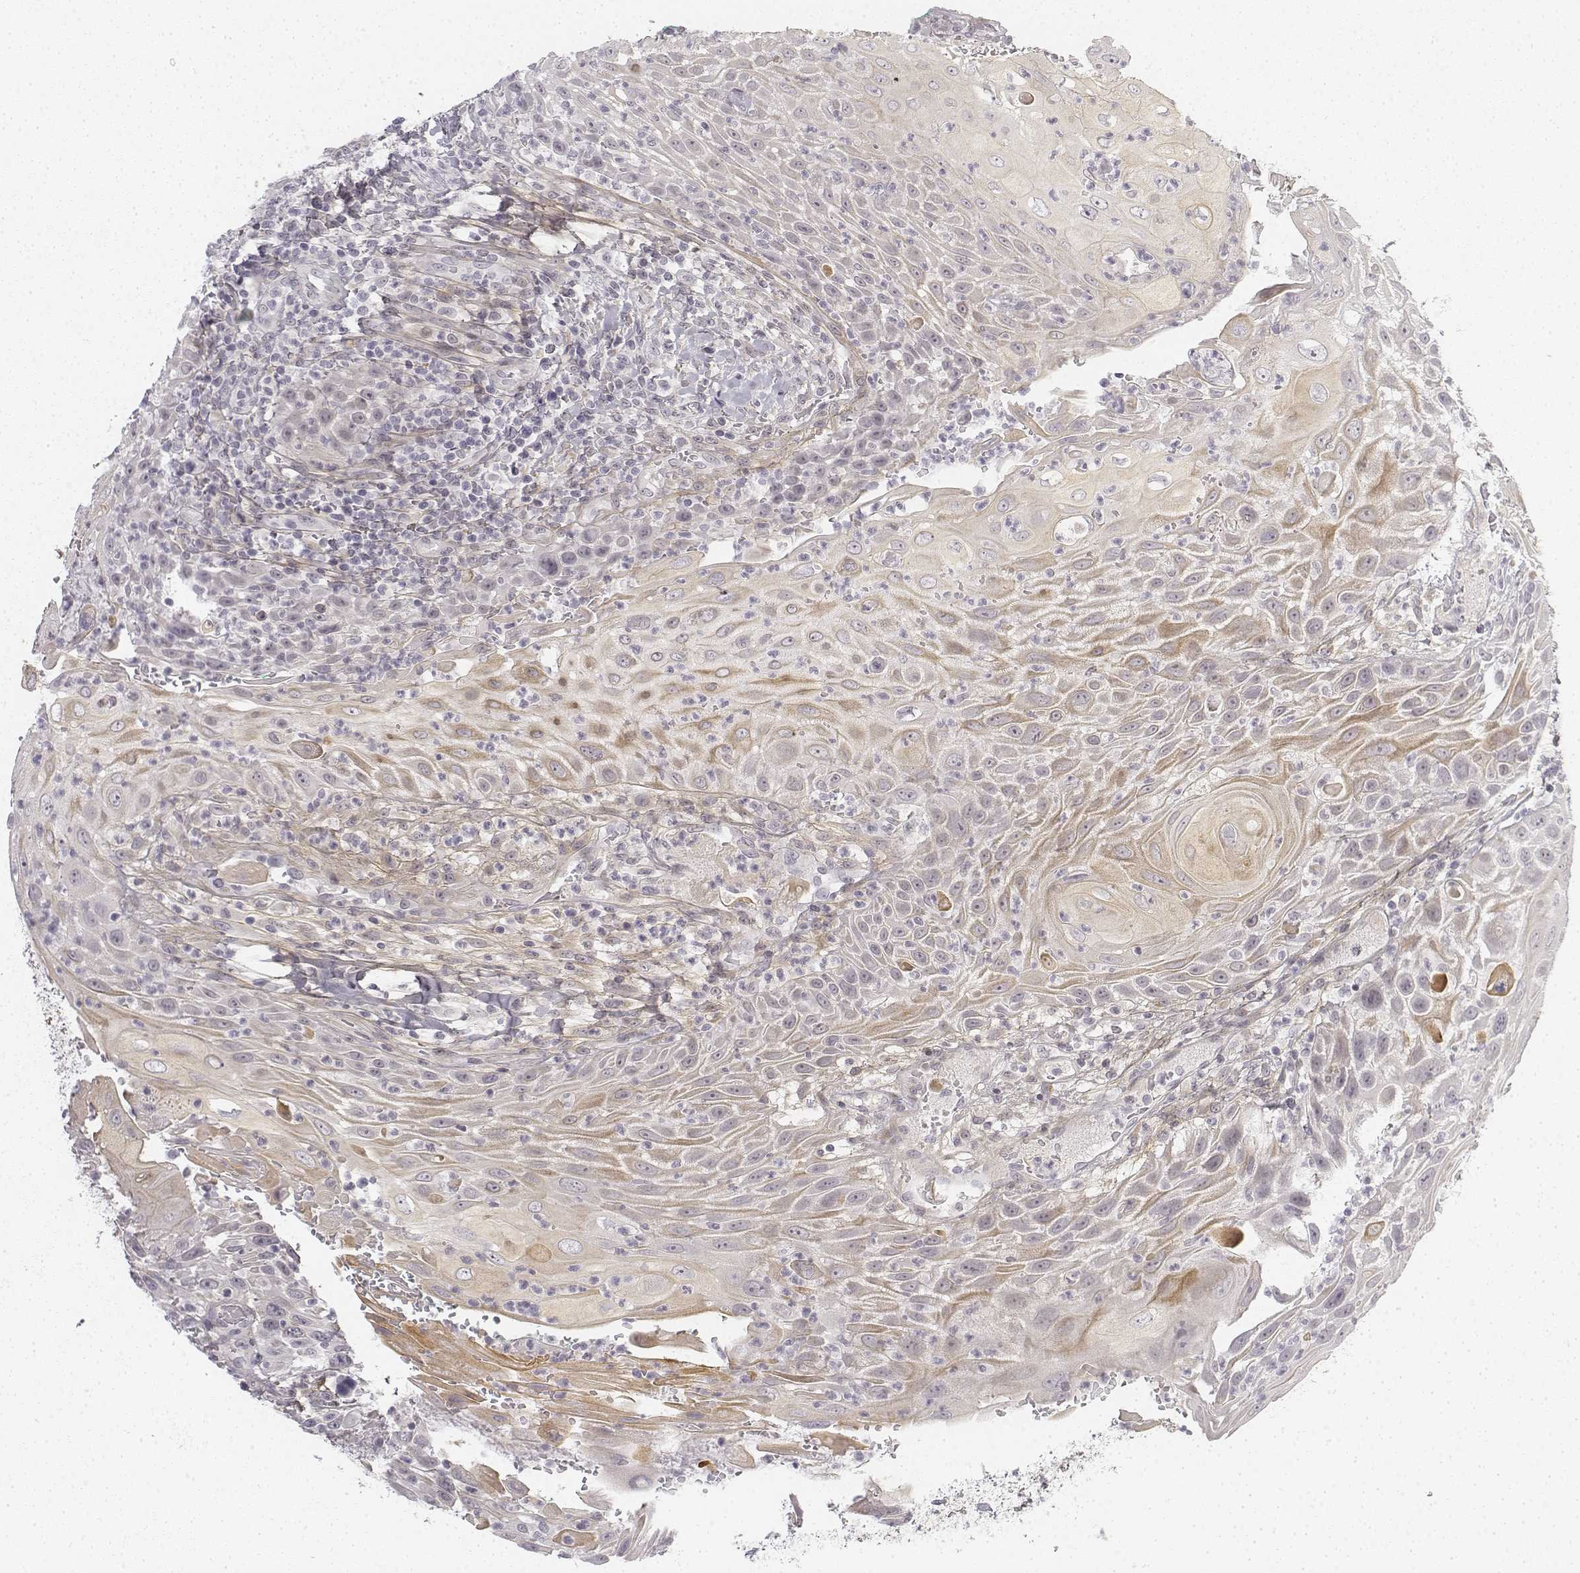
{"staining": {"intensity": "weak", "quantity": "25%-75%", "location": "cytoplasmic/membranous"}, "tissue": "head and neck cancer", "cell_type": "Tumor cells", "image_type": "cancer", "snomed": [{"axis": "morphology", "description": "Squamous cell carcinoma, NOS"}, {"axis": "topography", "description": "Head-Neck"}], "caption": "High-magnification brightfield microscopy of head and neck cancer (squamous cell carcinoma) stained with DAB (3,3'-diaminobenzidine) (brown) and counterstained with hematoxylin (blue). tumor cells exhibit weak cytoplasmic/membranous staining is seen in approximately25%-75% of cells. The staining is performed using DAB brown chromogen to label protein expression. The nuclei are counter-stained blue using hematoxylin.", "gene": "KRT84", "patient": {"sex": "male", "age": 69}}